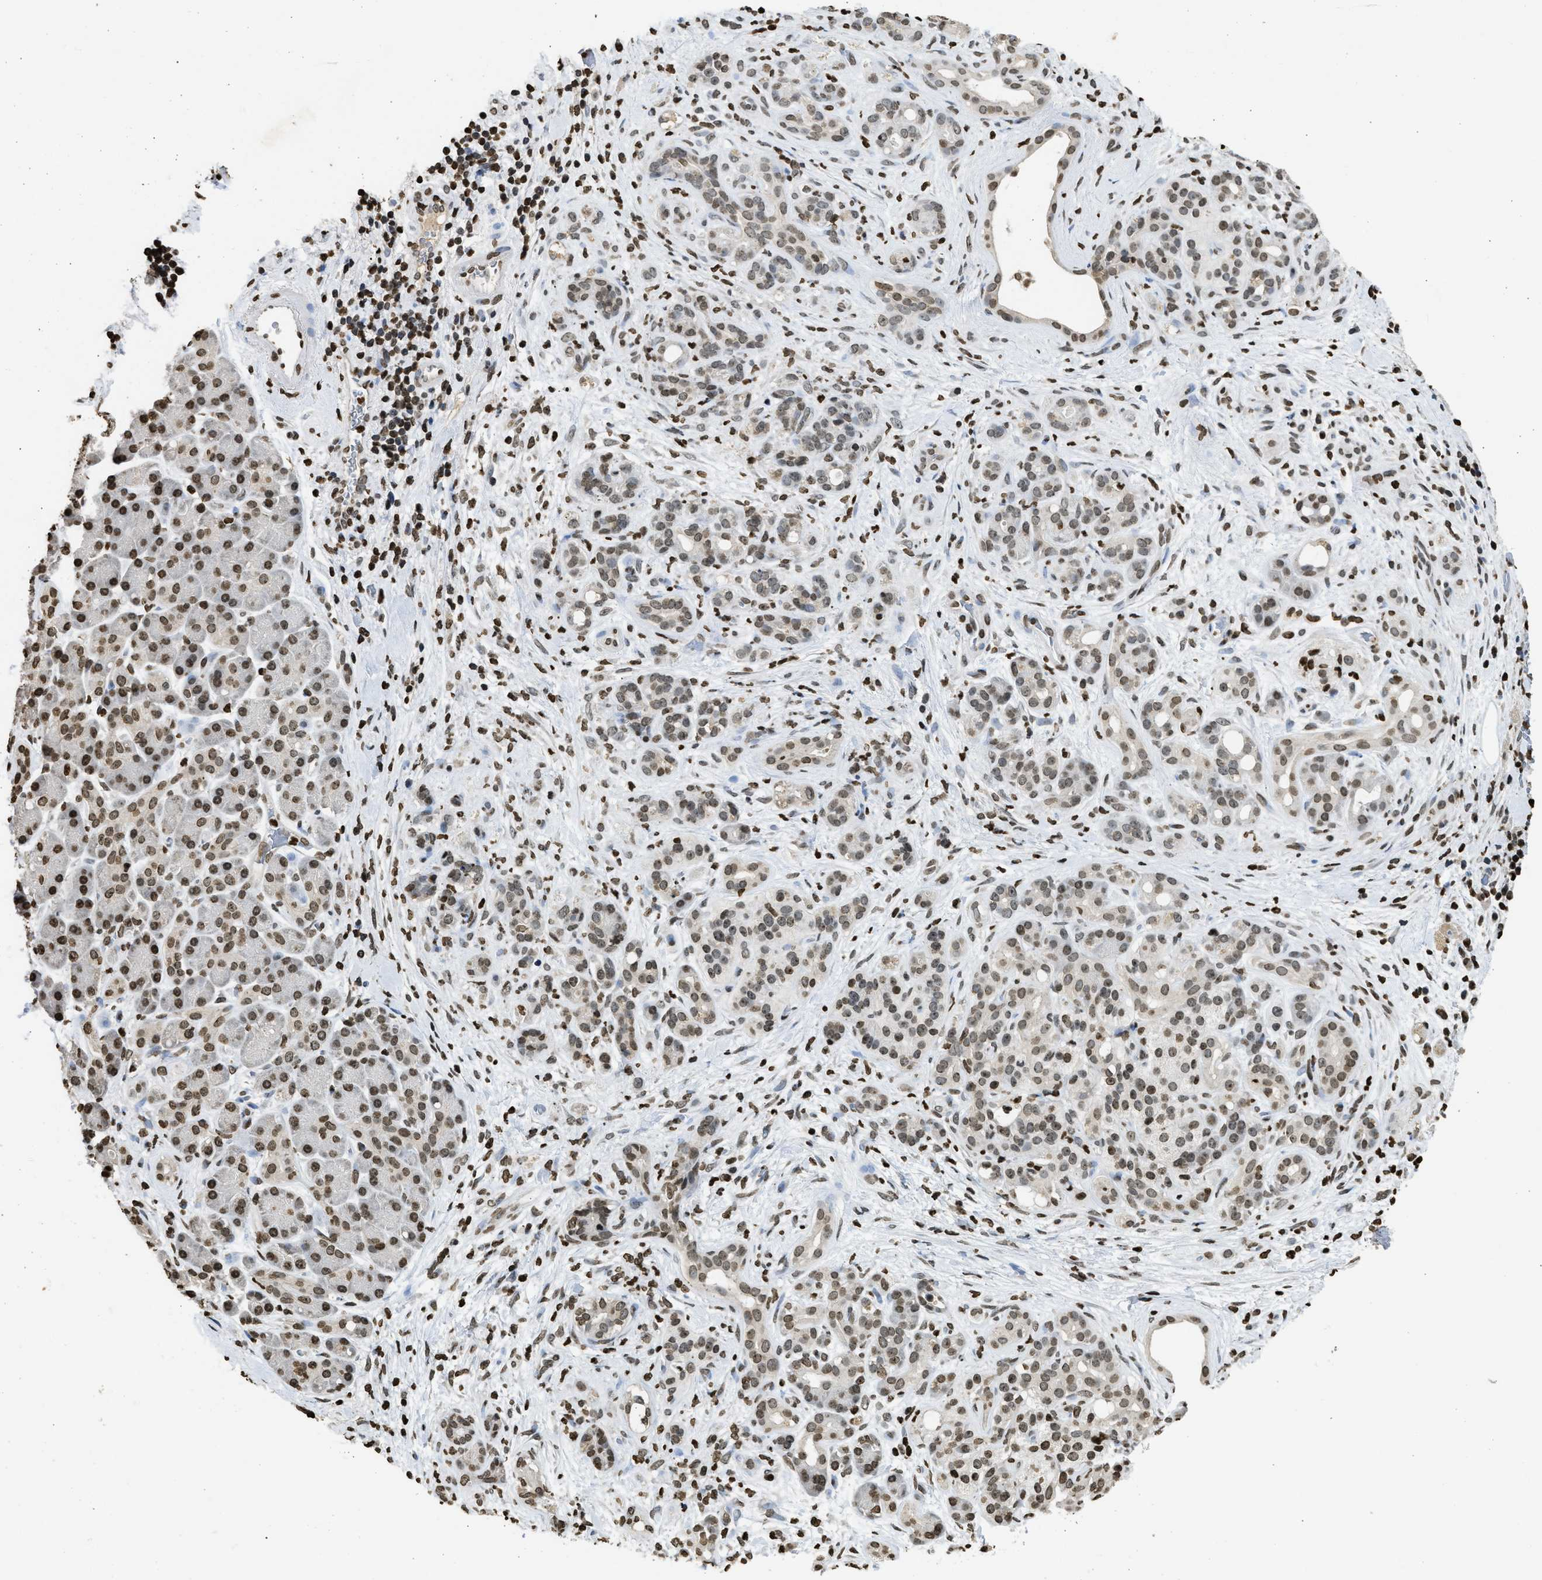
{"staining": {"intensity": "moderate", "quantity": ">75%", "location": "nuclear"}, "tissue": "pancreatic cancer", "cell_type": "Tumor cells", "image_type": "cancer", "snomed": [{"axis": "morphology", "description": "Adenocarcinoma, NOS"}, {"axis": "topography", "description": "Pancreas"}], "caption": "Adenocarcinoma (pancreatic) stained for a protein (brown) exhibits moderate nuclear positive staining in approximately >75% of tumor cells.", "gene": "RRAGC", "patient": {"sex": "male", "age": 55}}